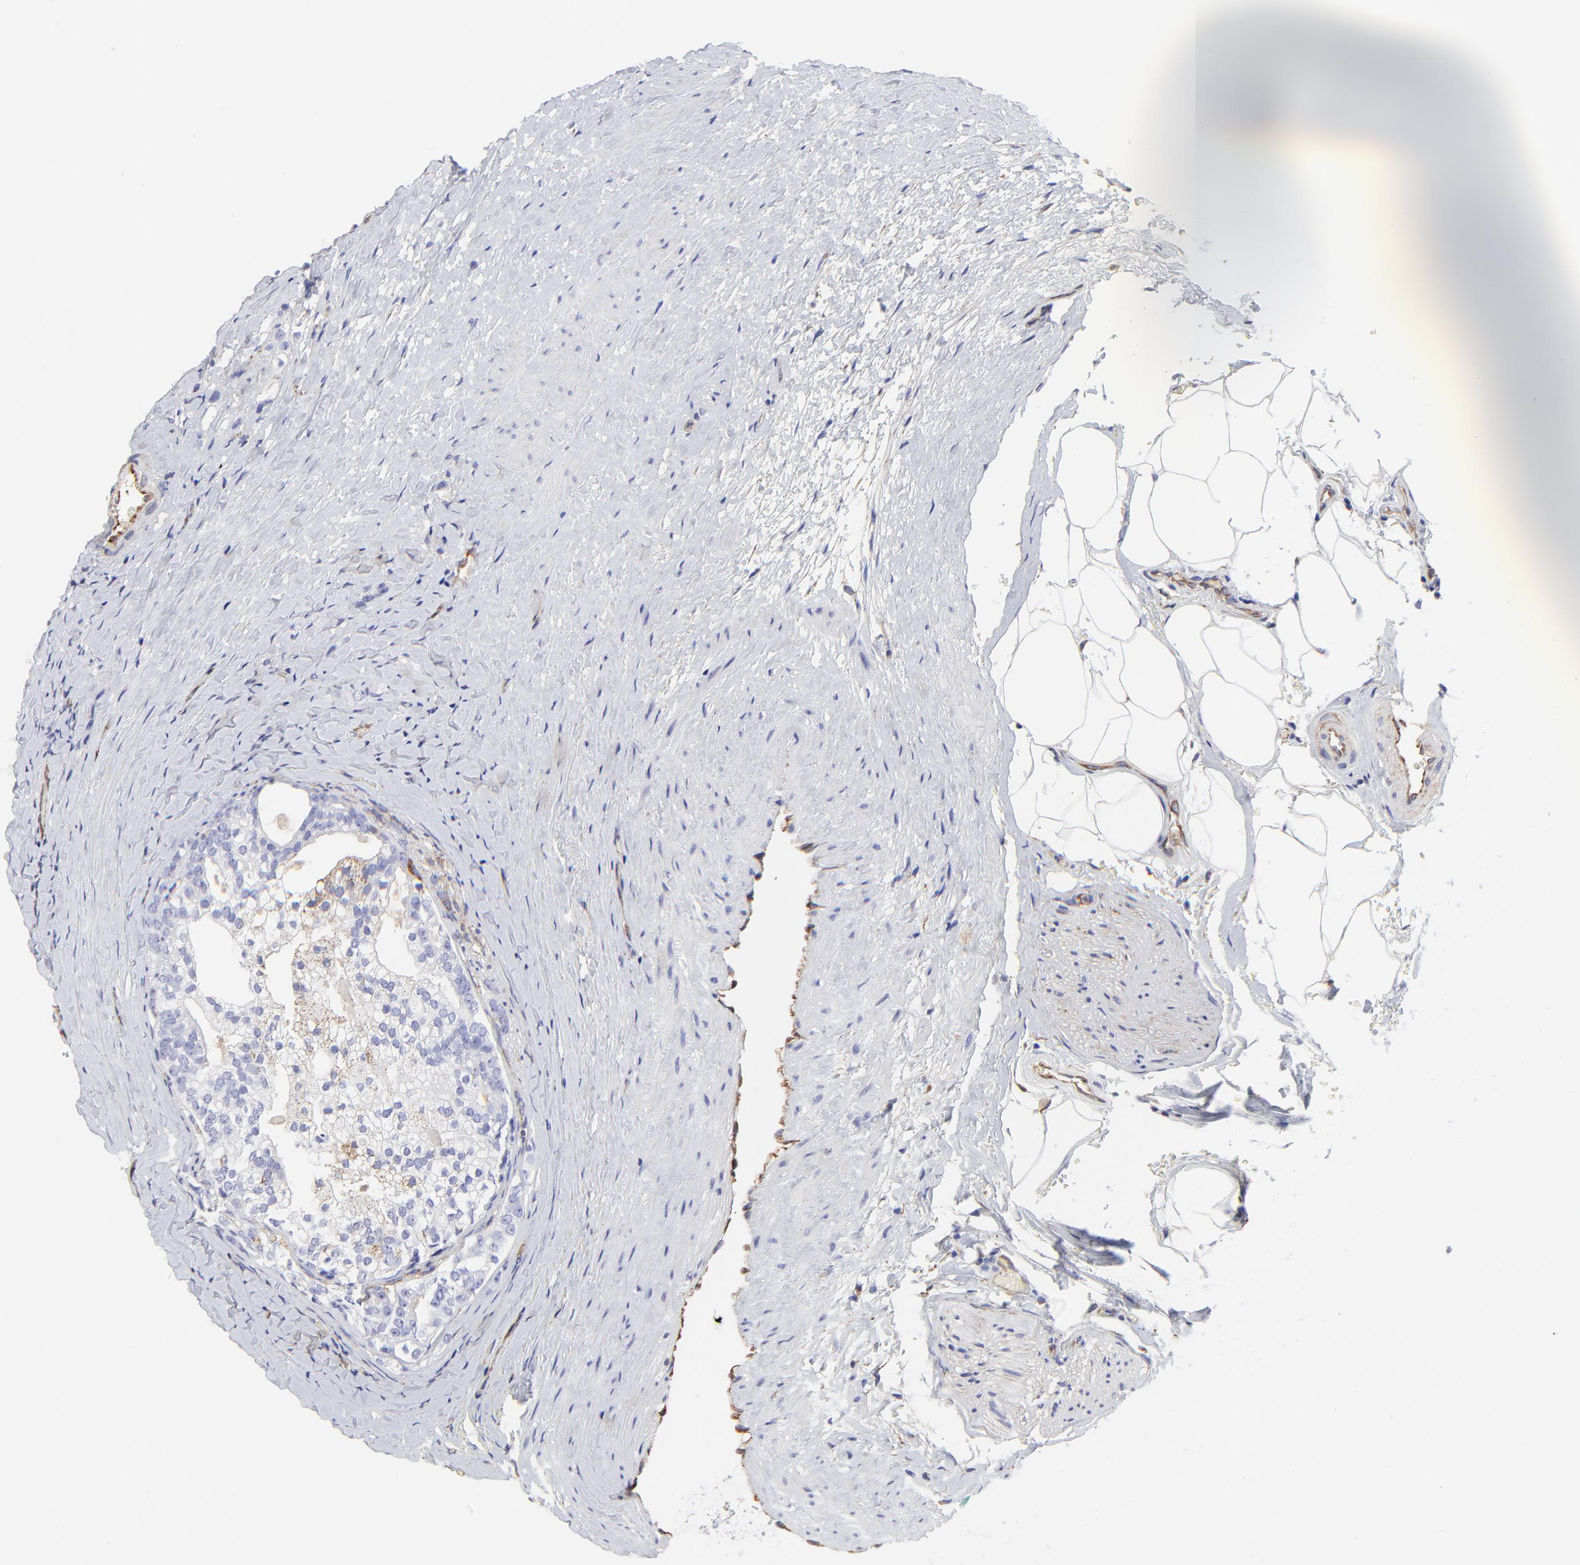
{"staining": {"intensity": "negative", "quantity": "none", "location": "none"}, "tissue": "prostate cancer", "cell_type": "Tumor cells", "image_type": "cancer", "snomed": [{"axis": "morphology", "description": "Adenocarcinoma, Medium grade"}, {"axis": "topography", "description": "Prostate"}], "caption": "Immunohistochemical staining of human prostate cancer demonstrates no significant expression in tumor cells.", "gene": "COX8C", "patient": {"sex": "male", "age": 59}}